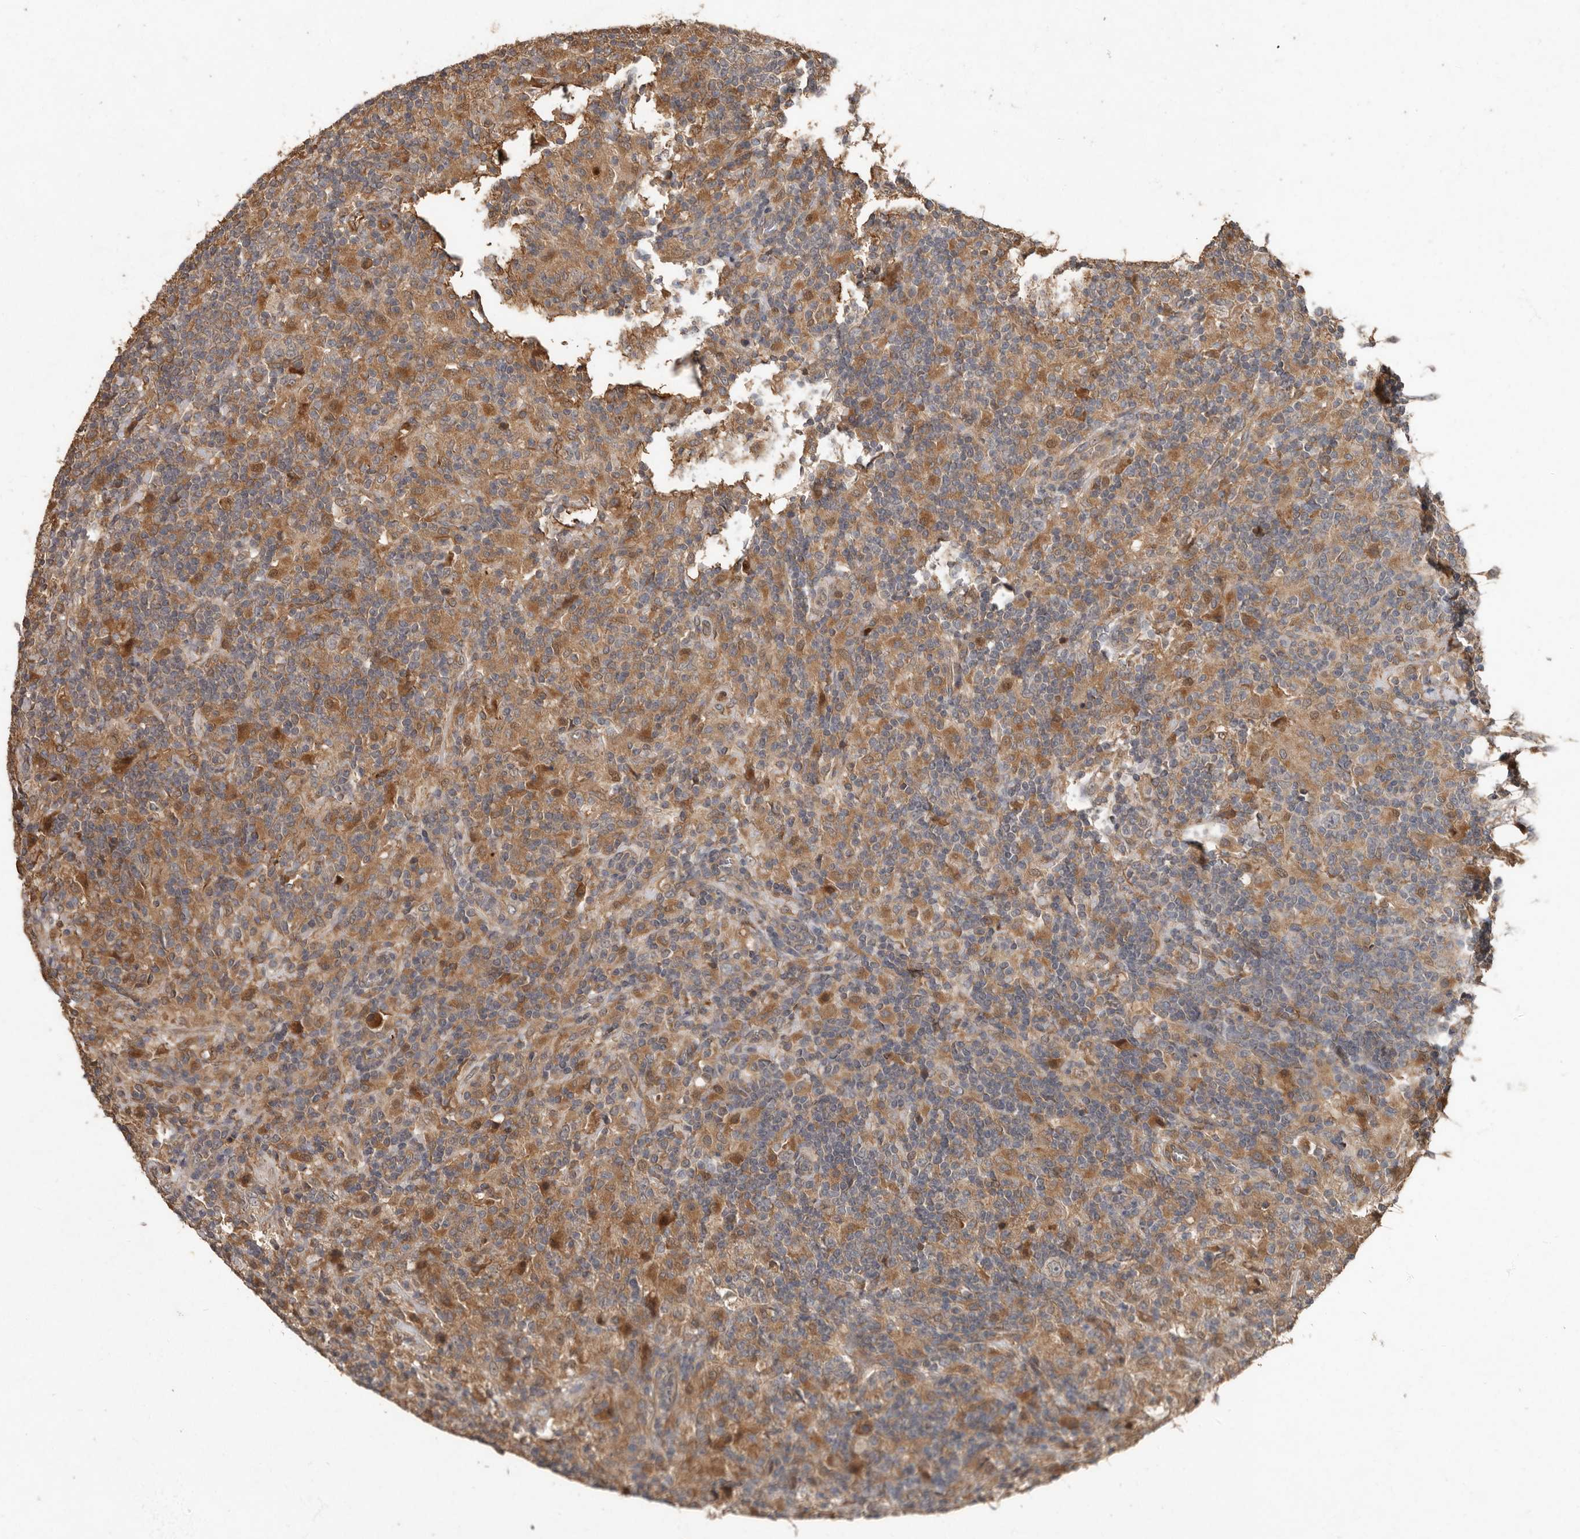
{"staining": {"intensity": "weak", "quantity": ">75%", "location": "cytoplasmic/membranous"}, "tissue": "lymphoma", "cell_type": "Tumor cells", "image_type": "cancer", "snomed": [{"axis": "morphology", "description": "Hodgkin's disease, NOS"}, {"axis": "topography", "description": "Lymph node"}], "caption": "Lymphoma tissue exhibits weak cytoplasmic/membranous positivity in approximately >75% of tumor cells, visualized by immunohistochemistry.", "gene": "KIF26B", "patient": {"sex": "male", "age": 70}}